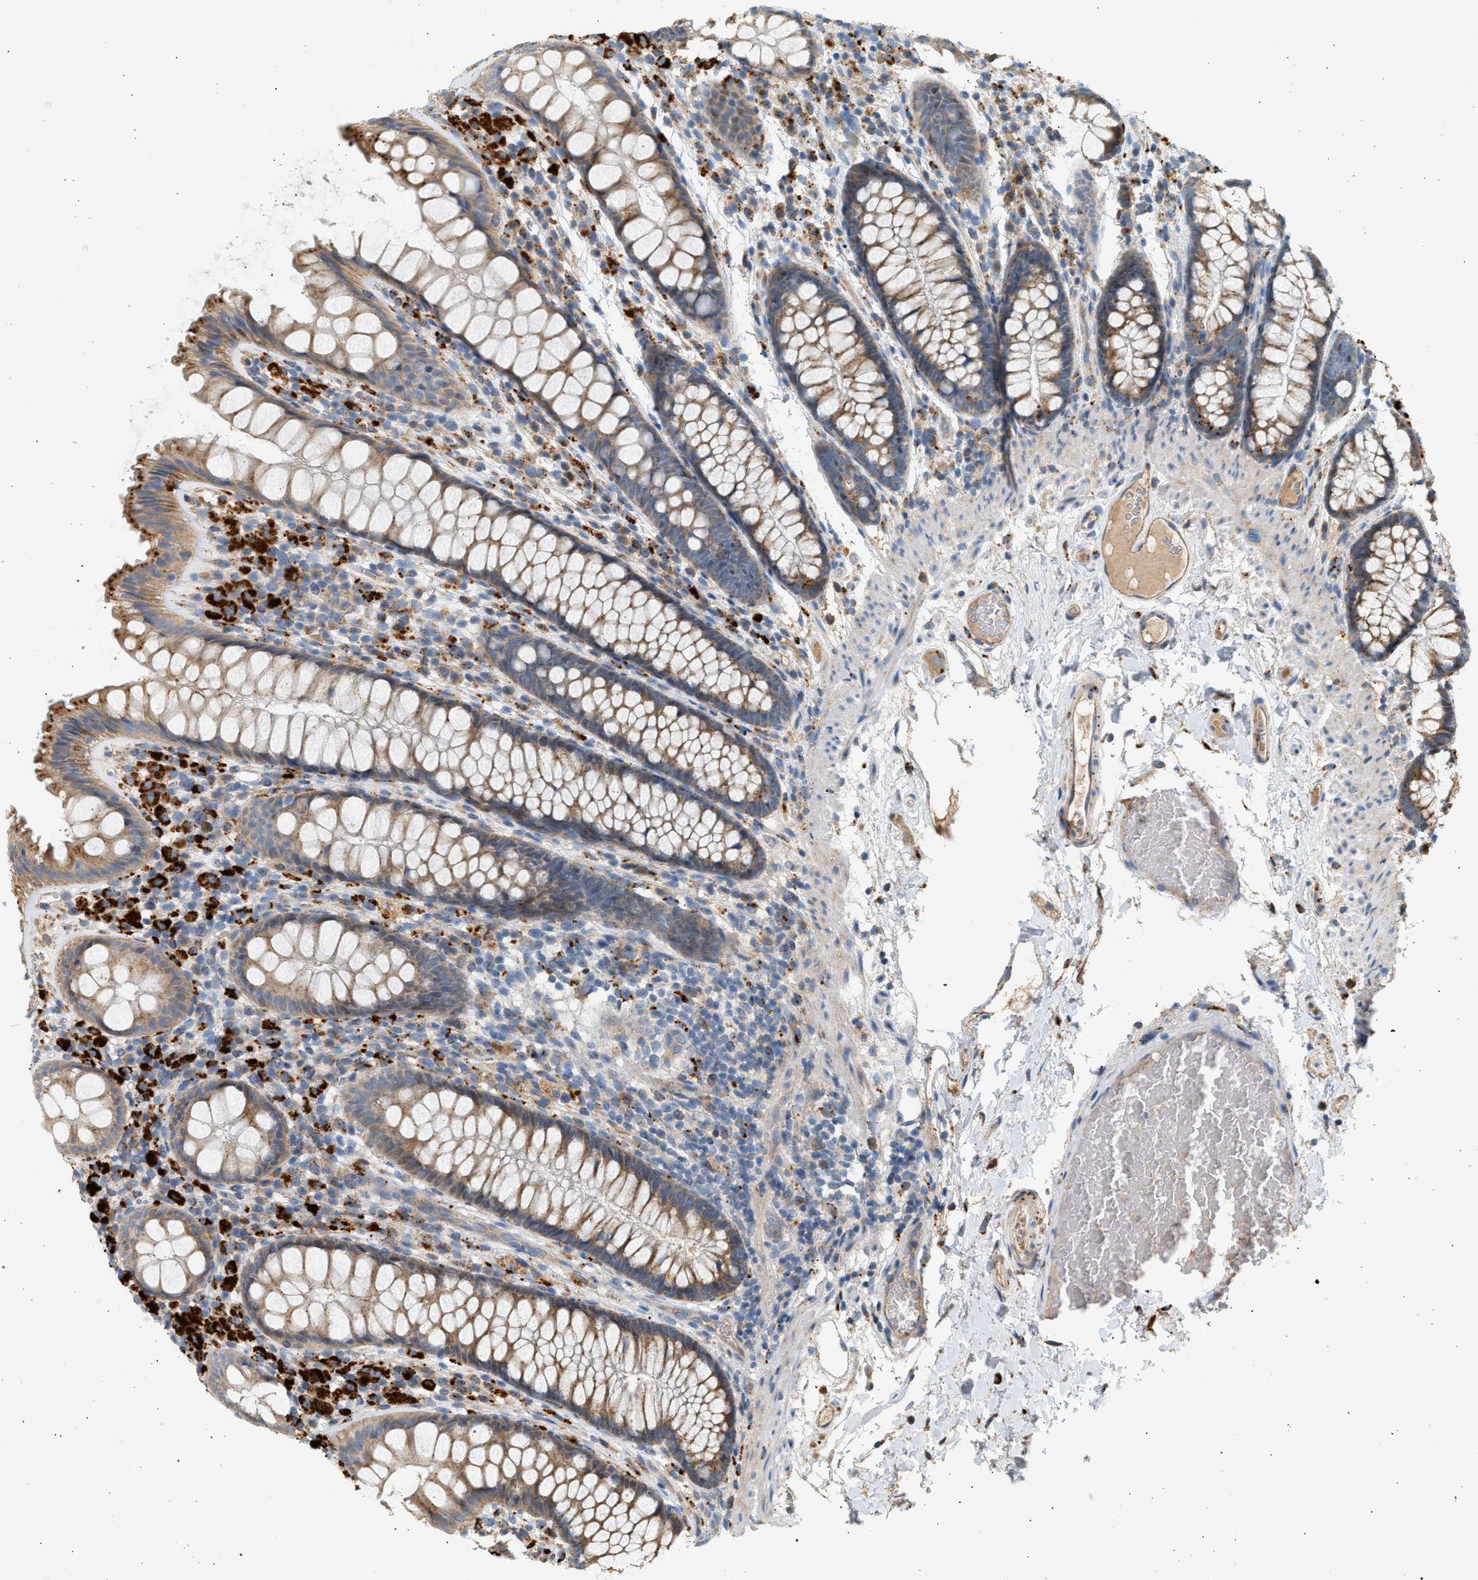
{"staining": {"intensity": "weak", "quantity": ">75%", "location": "cytoplasmic/membranous"}, "tissue": "colon", "cell_type": "Endothelial cells", "image_type": "normal", "snomed": [{"axis": "morphology", "description": "Normal tissue, NOS"}, {"axis": "topography", "description": "Colon"}], "caption": "A low amount of weak cytoplasmic/membranous positivity is appreciated in approximately >75% of endothelial cells in normal colon.", "gene": "ENTHD1", "patient": {"sex": "female", "age": 56}}